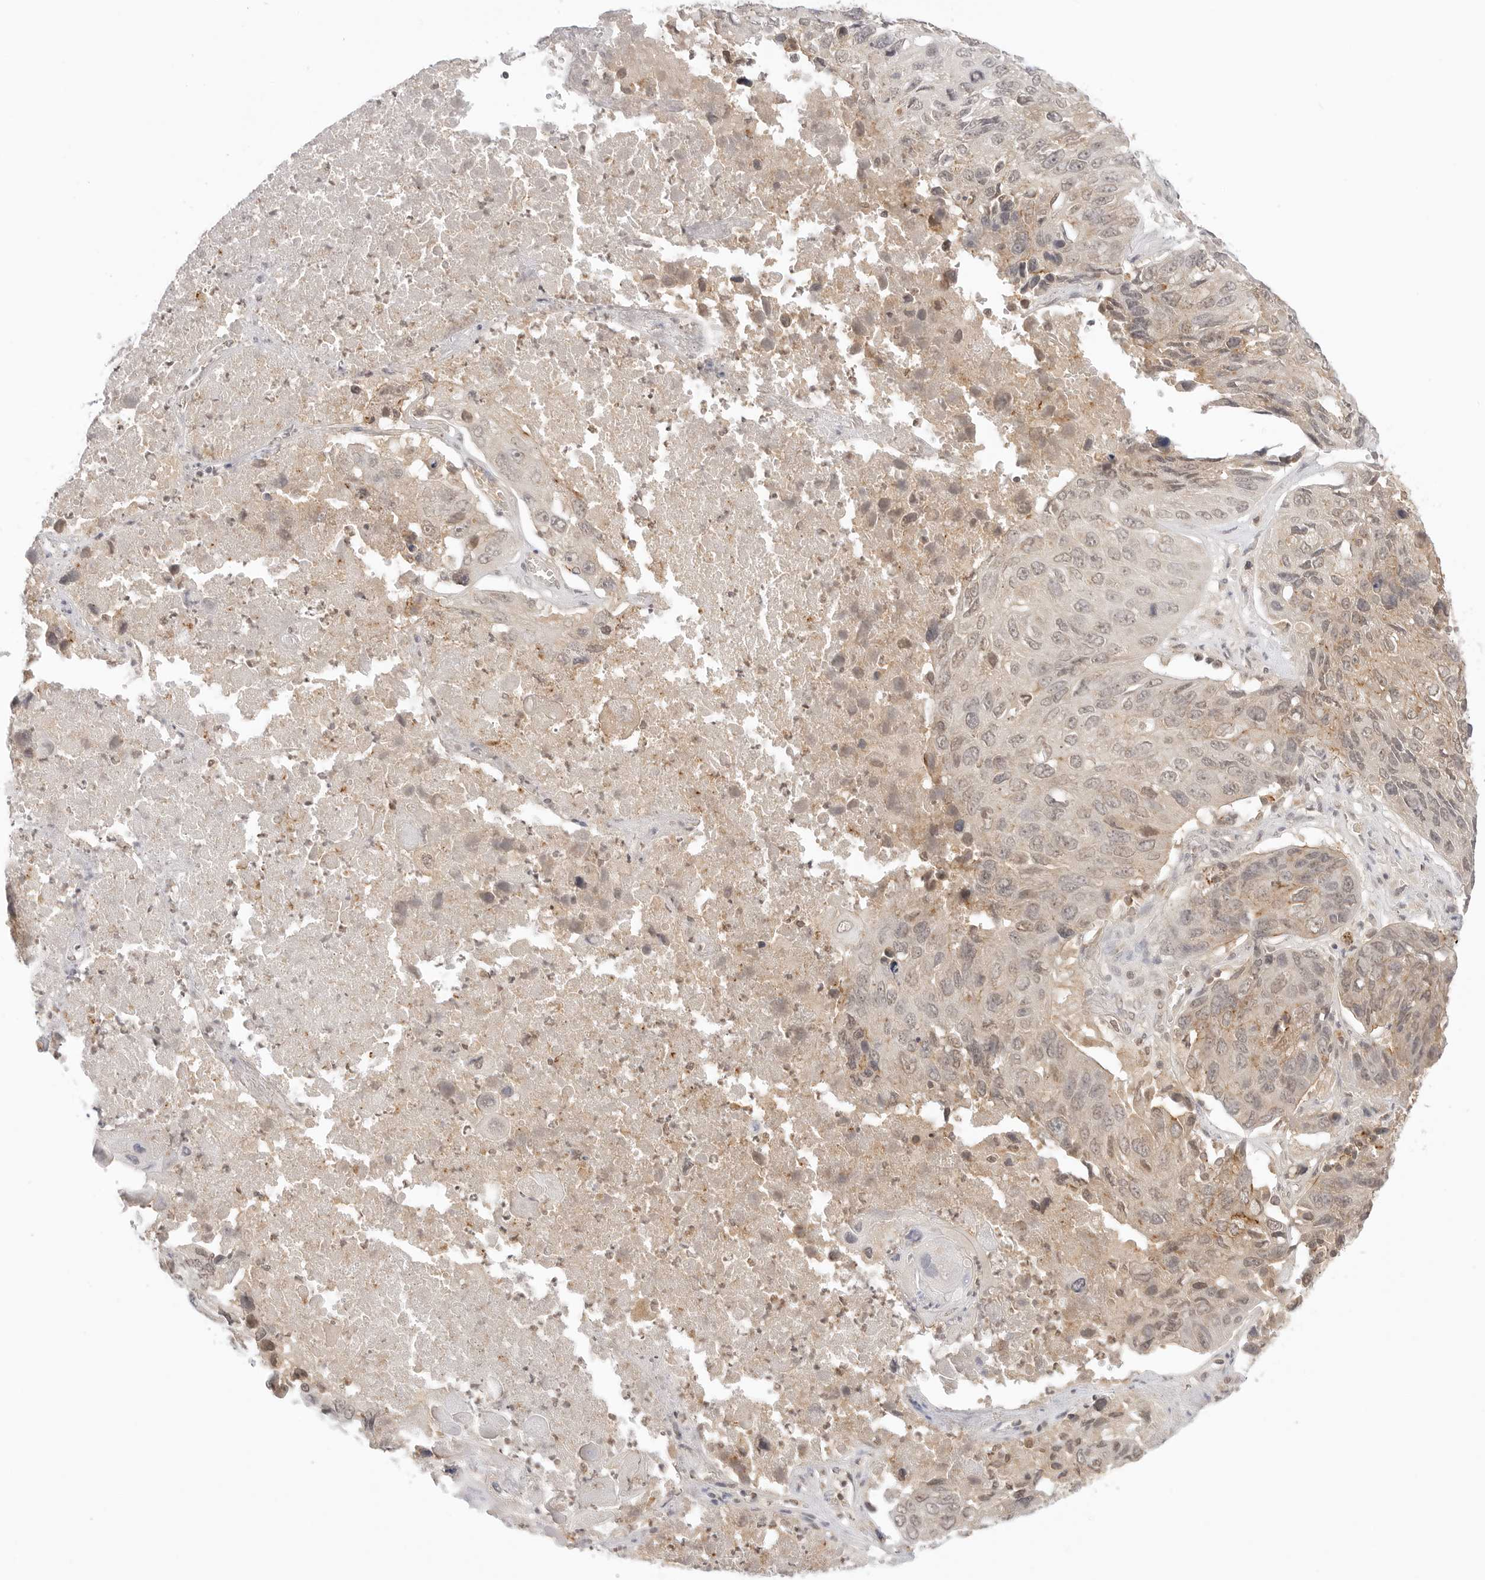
{"staining": {"intensity": "negative", "quantity": "none", "location": "none"}, "tissue": "lung cancer", "cell_type": "Tumor cells", "image_type": "cancer", "snomed": [{"axis": "morphology", "description": "Squamous cell carcinoma, NOS"}, {"axis": "topography", "description": "Lung"}], "caption": "This is an immunohistochemistry (IHC) histopathology image of human lung cancer (squamous cell carcinoma). There is no expression in tumor cells.", "gene": "EPHA1", "patient": {"sex": "male", "age": 61}}